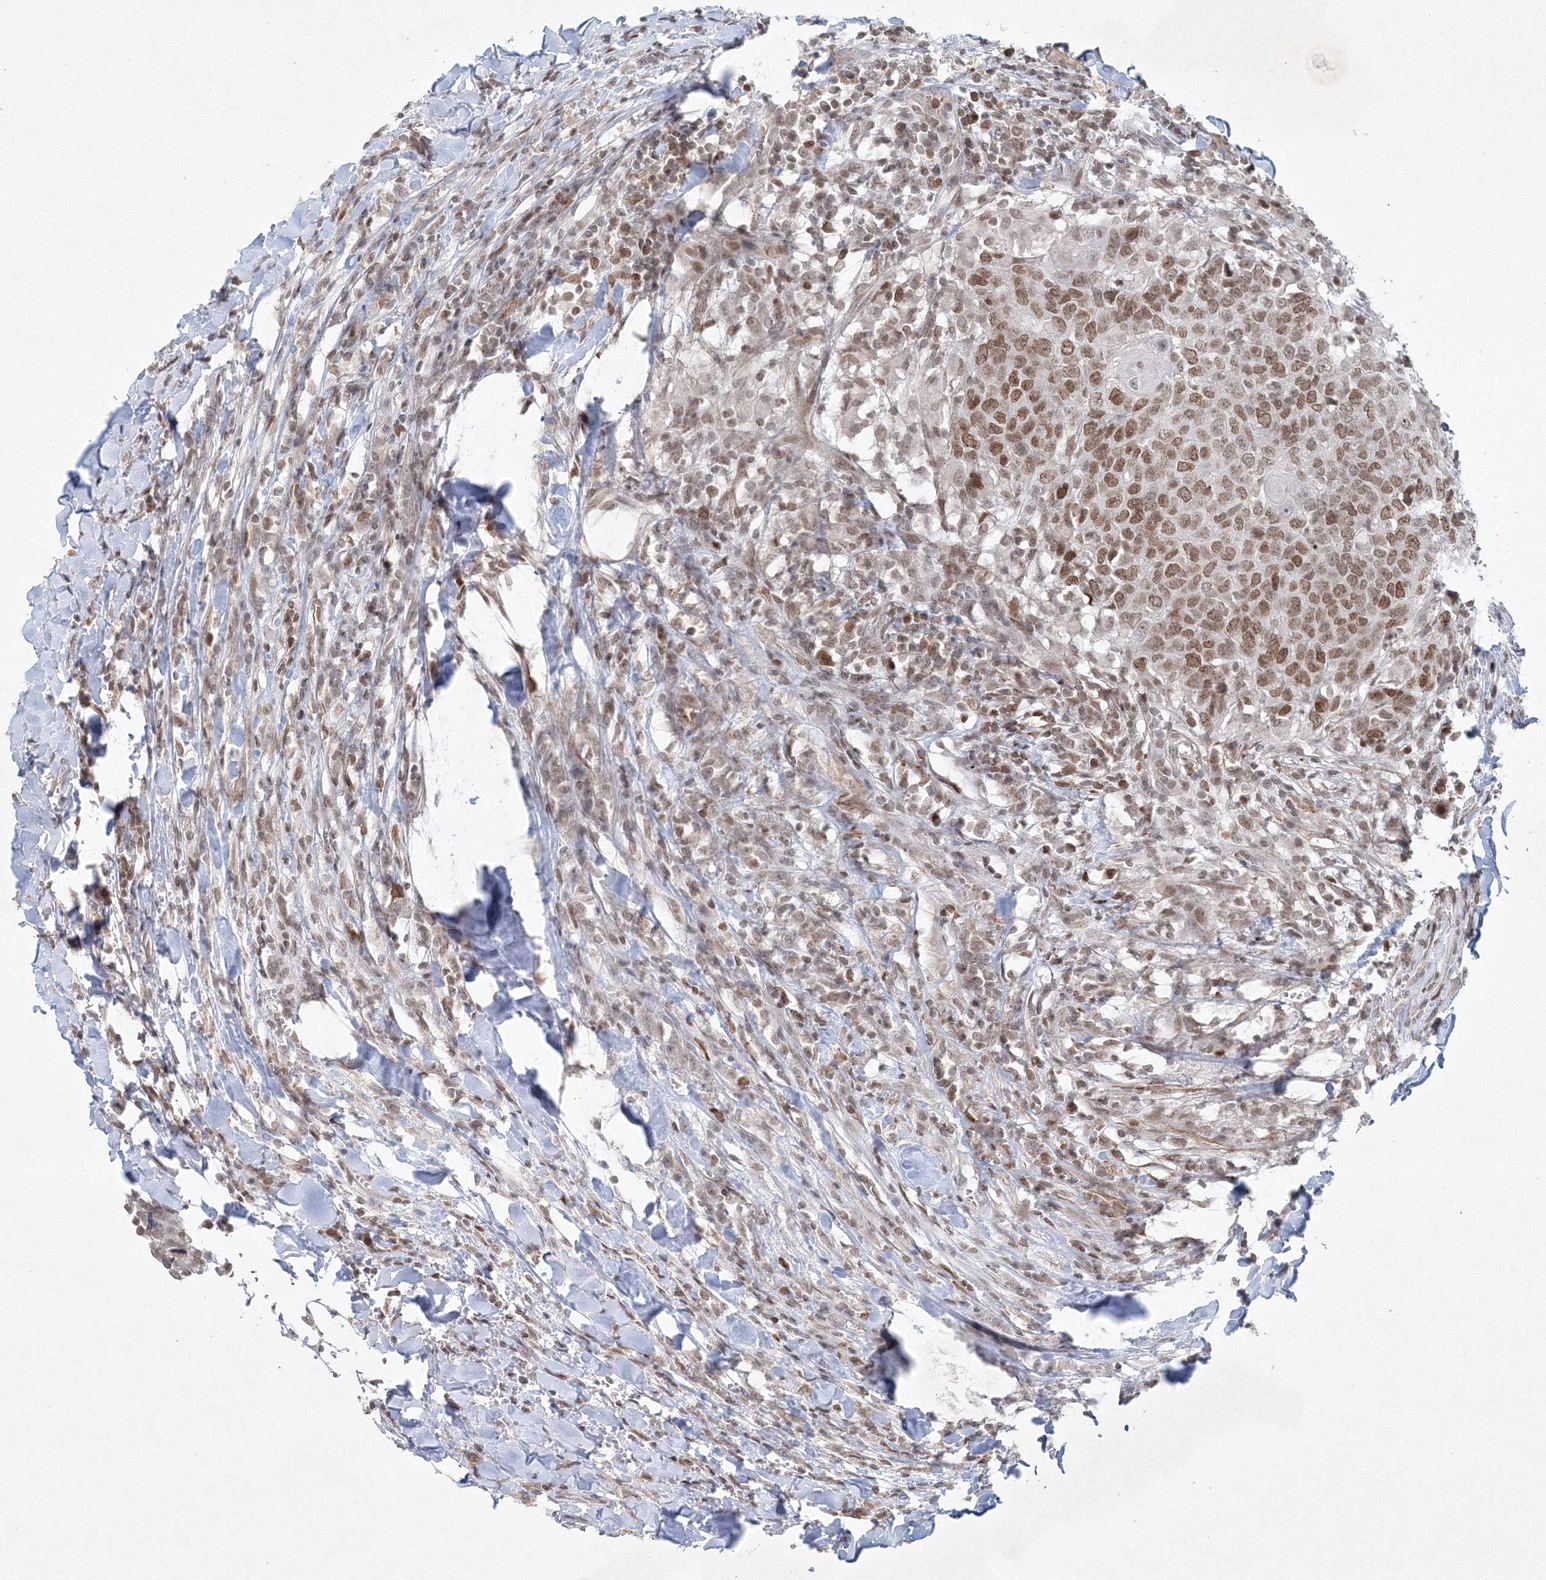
{"staining": {"intensity": "moderate", "quantity": "25%-75%", "location": "nuclear"}, "tissue": "head and neck cancer", "cell_type": "Tumor cells", "image_type": "cancer", "snomed": [{"axis": "morphology", "description": "Squamous cell carcinoma, NOS"}, {"axis": "topography", "description": "Head-Neck"}], "caption": "An immunohistochemistry (IHC) image of tumor tissue is shown. Protein staining in brown highlights moderate nuclear positivity in head and neck cancer within tumor cells.", "gene": "KIF4A", "patient": {"sex": "male", "age": 66}}